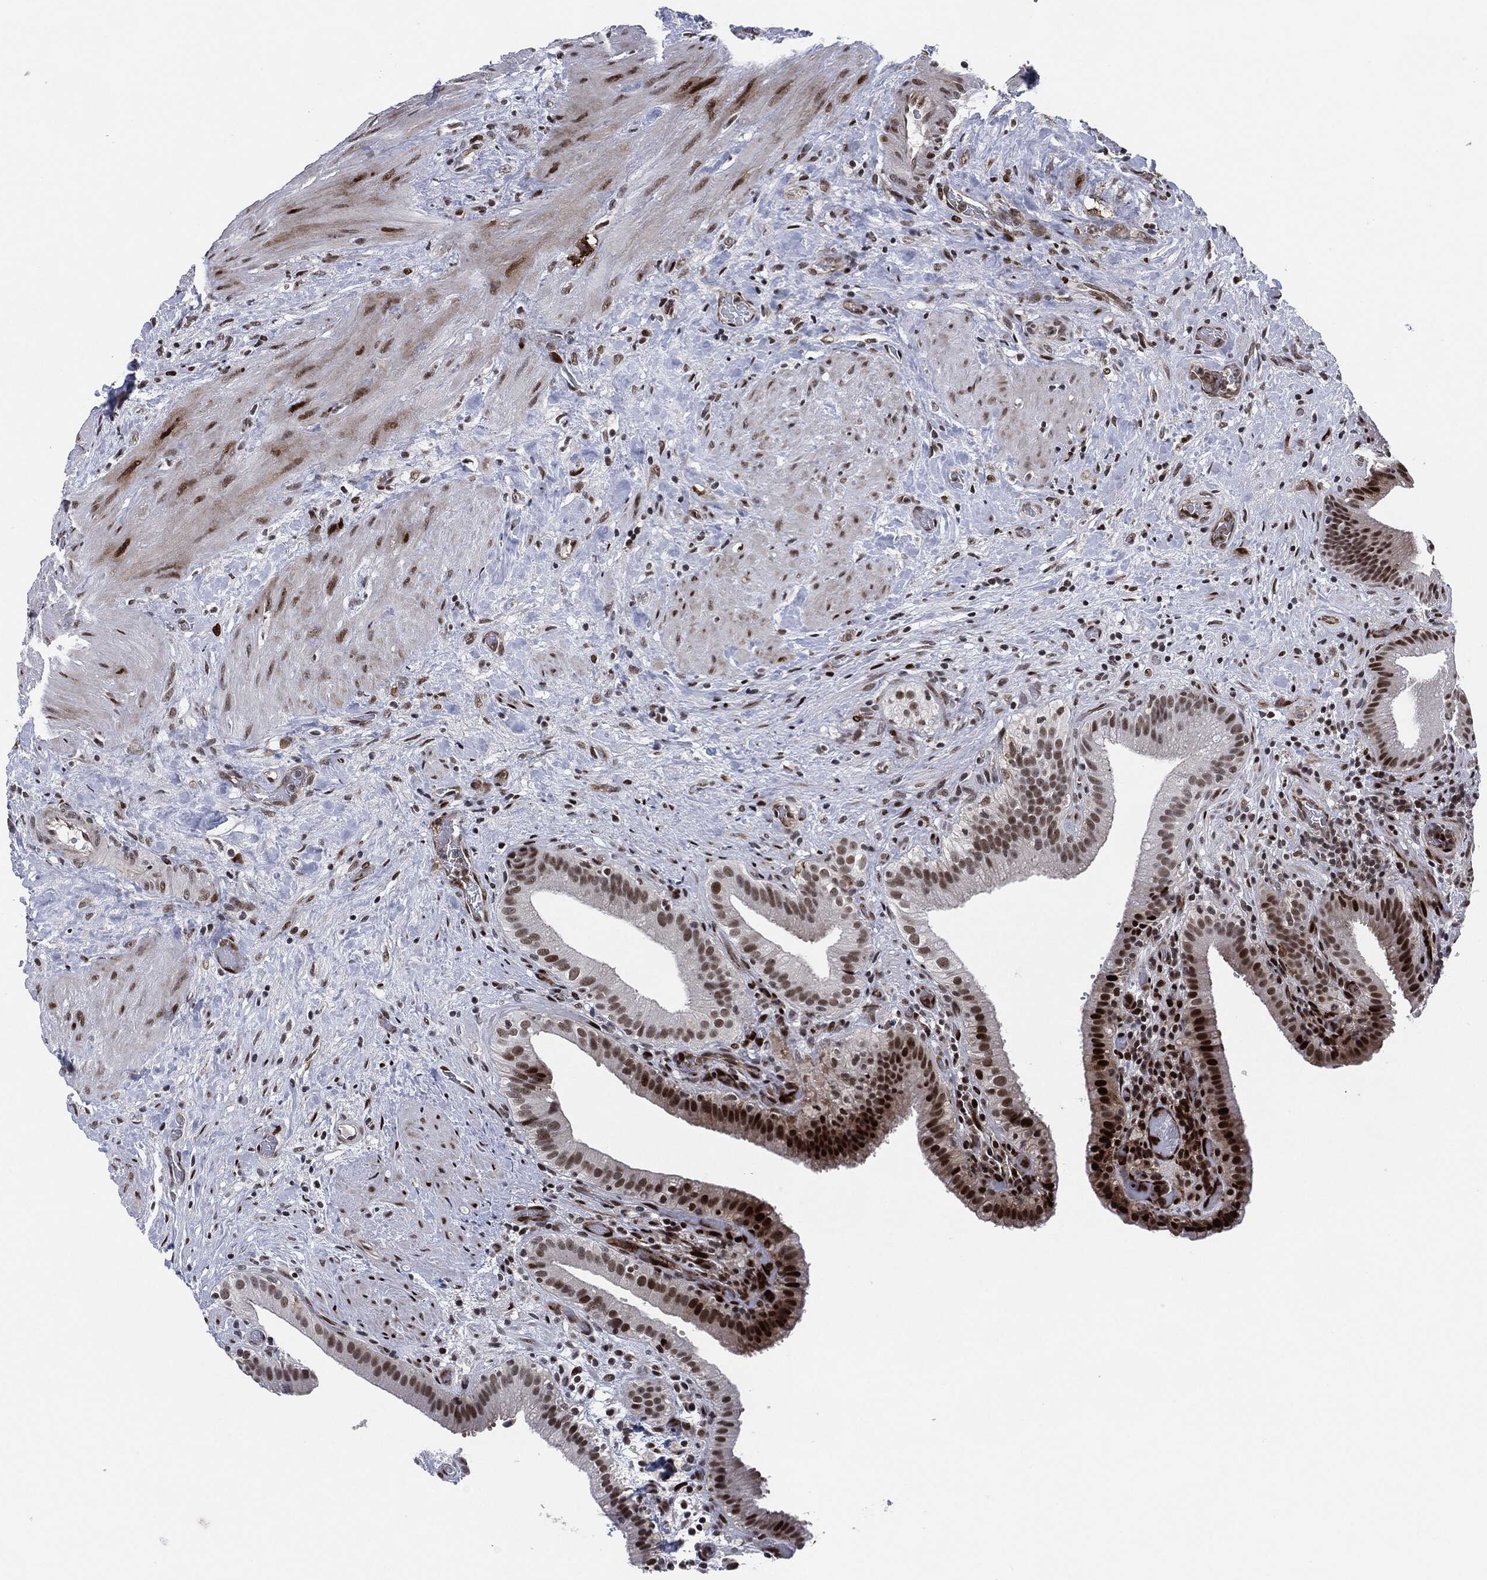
{"staining": {"intensity": "strong", "quantity": "<25%", "location": "nuclear"}, "tissue": "gallbladder", "cell_type": "Glandular cells", "image_type": "normal", "snomed": [{"axis": "morphology", "description": "Normal tissue, NOS"}, {"axis": "topography", "description": "Gallbladder"}], "caption": "High-magnification brightfield microscopy of unremarkable gallbladder stained with DAB (brown) and counterstained with hematoxylin (blue). glandular cells exhibit strong nuclear staining is seen in approximately<25% of cells. Immunohistochemistry stains the protein in brown and the nuclei are stained blue.", "gene": "AKT2", "patient": {"sex": "male", "age": 62}}